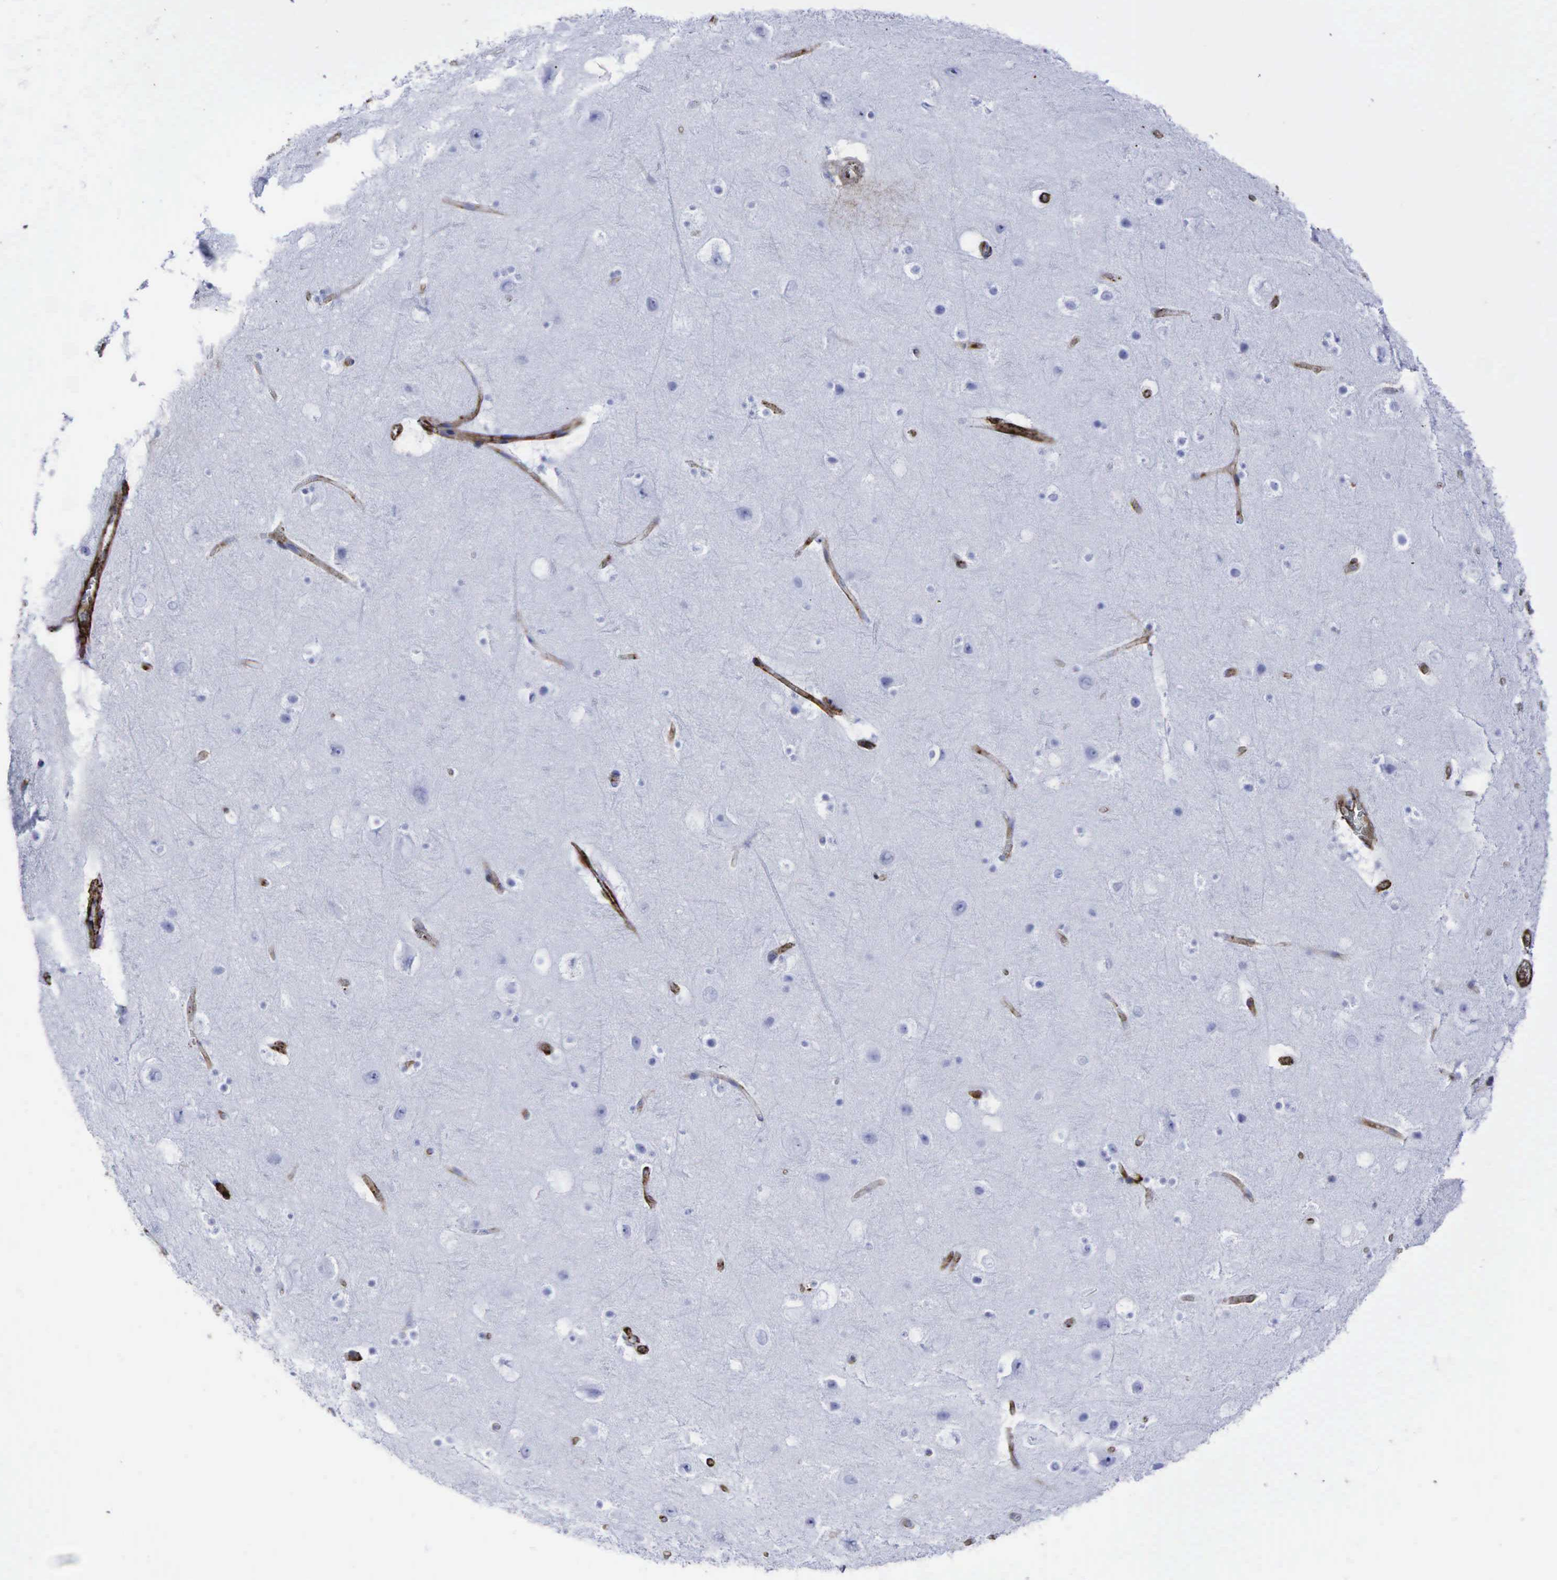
{"staining": {"intensity": "strong", "quantity": ">75%", "location": "cytoplasmic/membranous"}, "tissue": "cerebral cortex", "cell_type": "Endothelial cells", "image_type": "normal", "snomed": [{"axis": "morphology", "description": "Normal tissue, NOS"}, {"axis": "topography", "description": "Cerebral cortex"}], "caption": "Unremarkable cerebral cortex demonstrates strong cytoplasmic/membranous expression in about >75% of endothelial cells.", "gene": "CD44", "patient": {"sex": "male", "age": 45}}